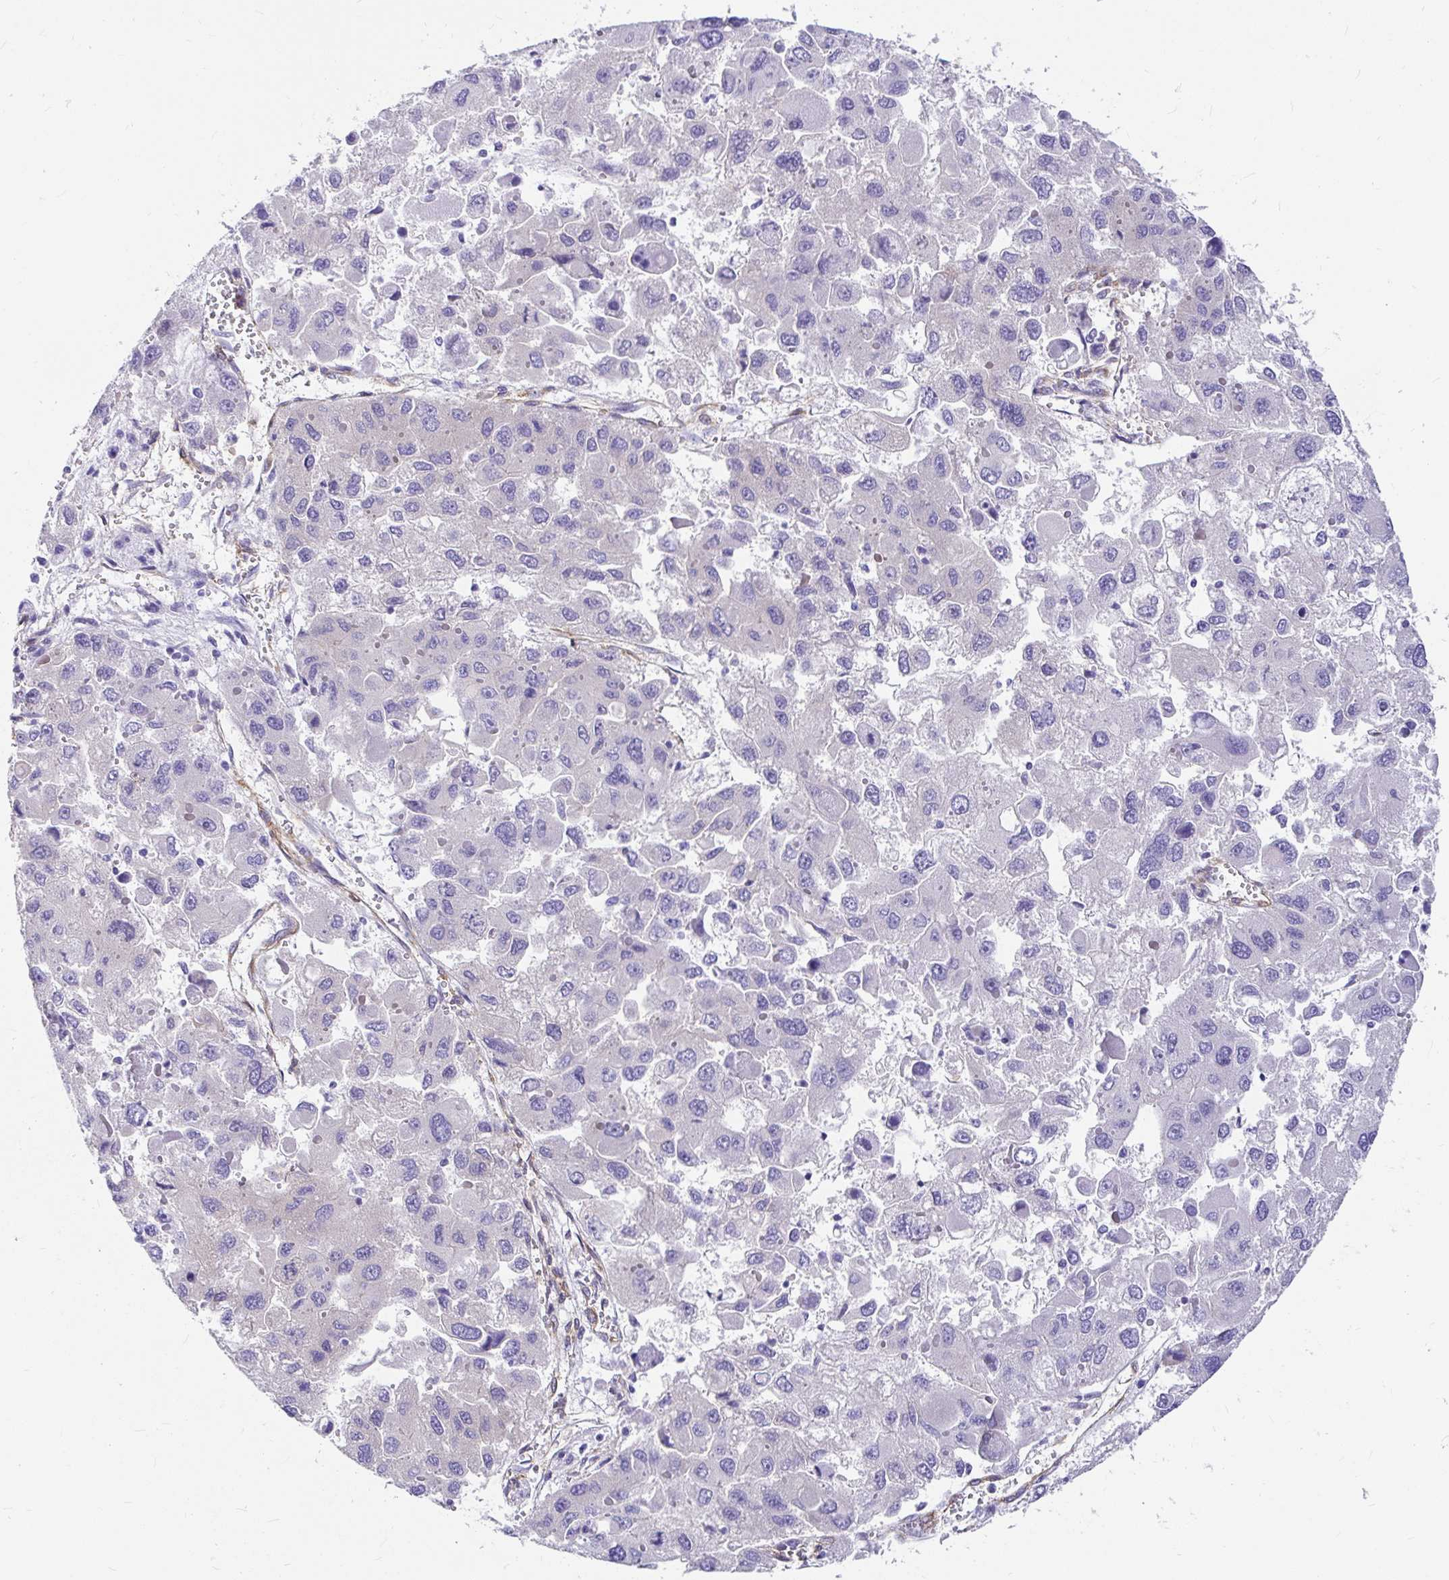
{"staining": {"intensity": "negative", "quantity": "none", "location": "none"}, "tissue": "liver cancer", "cell_type": "Tumor cells", "image_type": "cancer", "snomed": [{"axis": "morphology", "description": "Carcinoma, Hepatocellular, NOS"}, {"axis": "topography", "description": "Liver"}], "caption": "Immunohistochemistry (IHC) histopathology image of human liver hepatocellular carcinoma stained for a protein (brown), which exhibits no expression in tumor cells.", "gene": "MYO1B", "patient": {"sex": "female", "age": 41}}